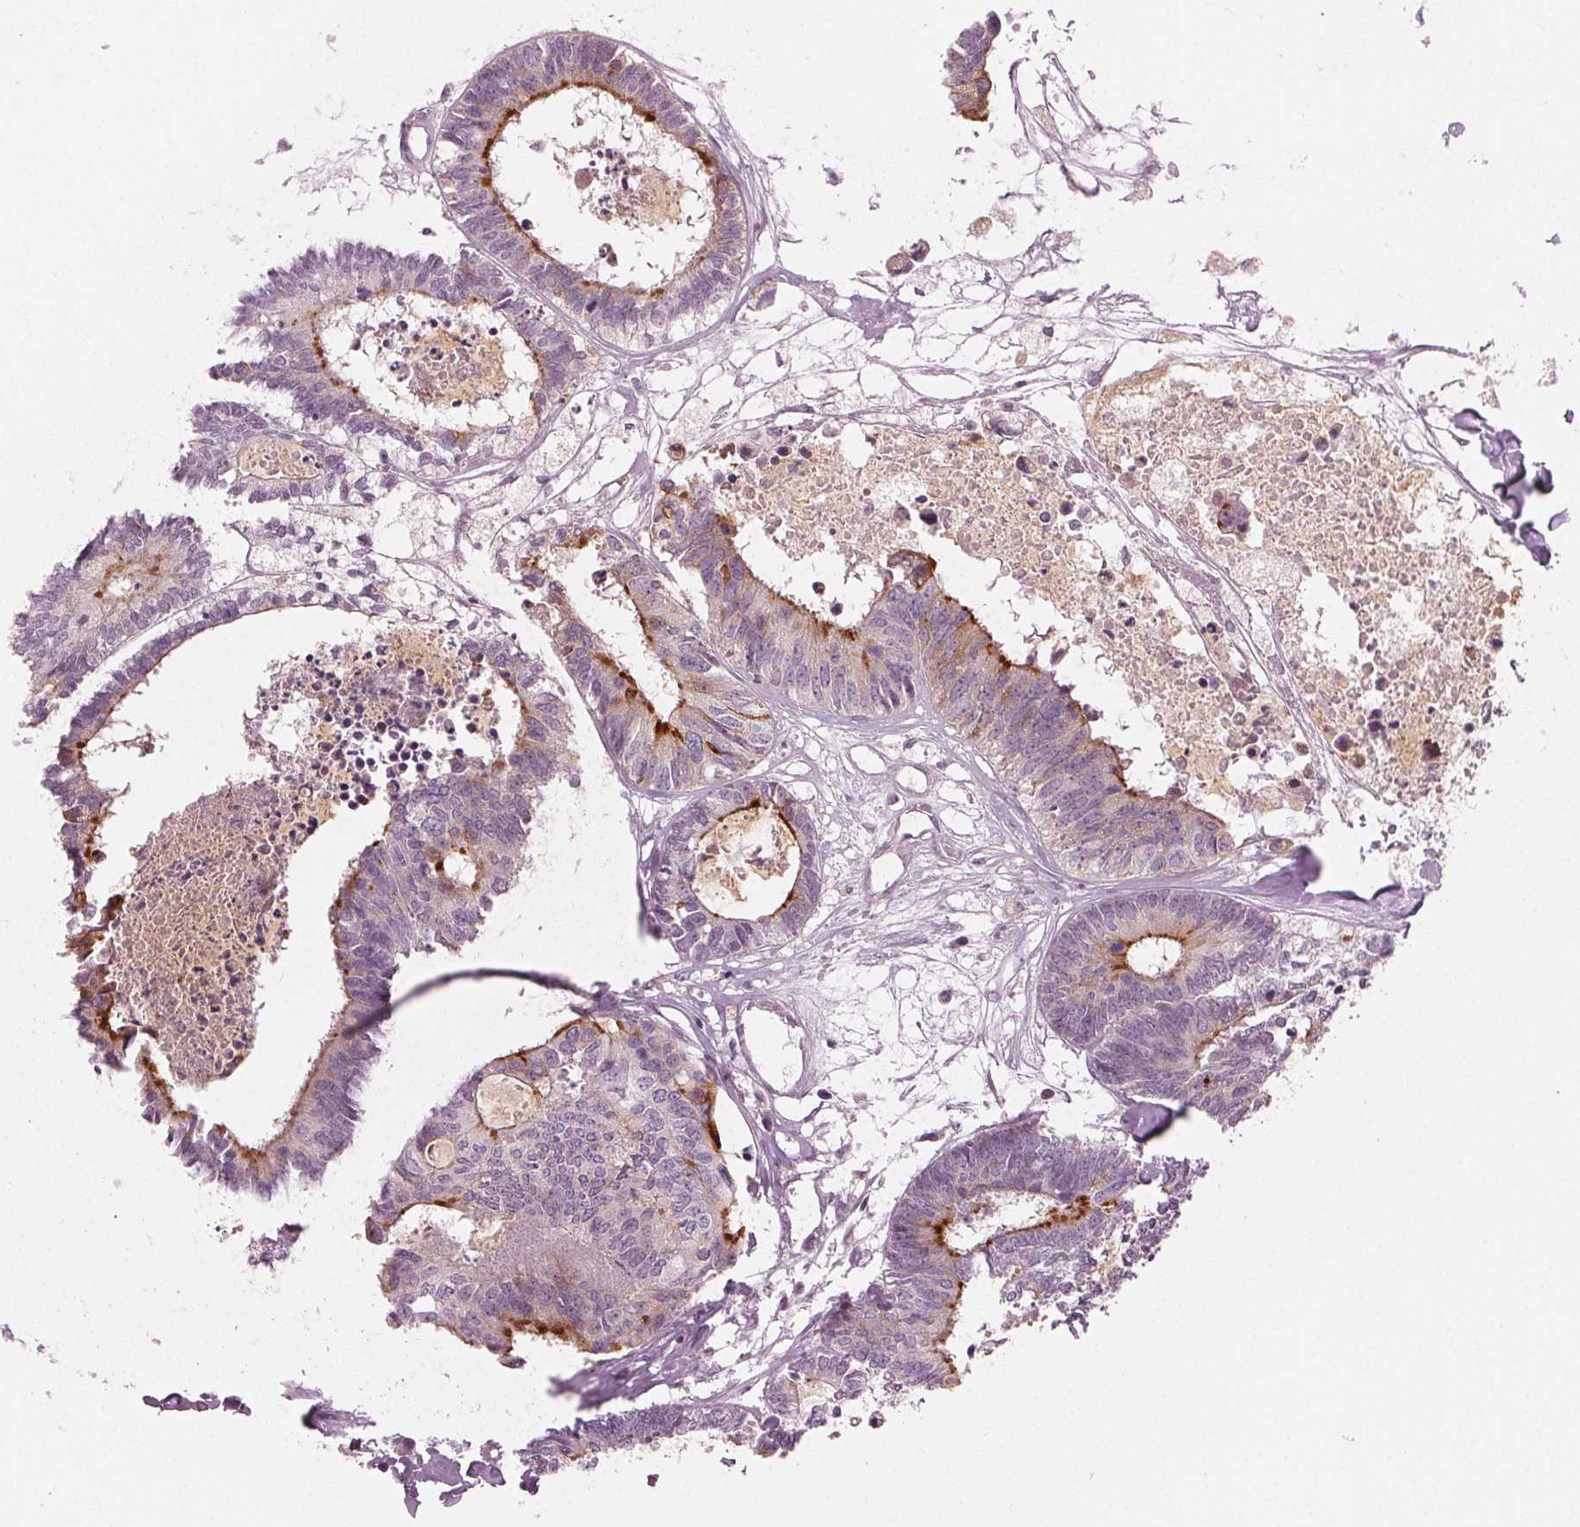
{"staining": {"intensity": "moderate", "quantity": "25%-75%", "location": "cytoplasmic/membranous"}, "tissue": "colorectal cancer", "cell_type": "Tumor cells", "image_type": "cancer", "snomed": [{"axis": "morphology", "description": "Adenocarcinoma, NOS"}, {"axis": "topography", "description": "Colon"}, {"axis": "topography", "description": "Rectum"}], "caption": "This is a histology image of immunohistochemistry staining of adenocarcinoma (colorectal), which shows moderate expression in the cytoplasmic/membranous of tumor cells.", "gene": "PRAP1", "patient": {"sex": "male", "age": 57}}